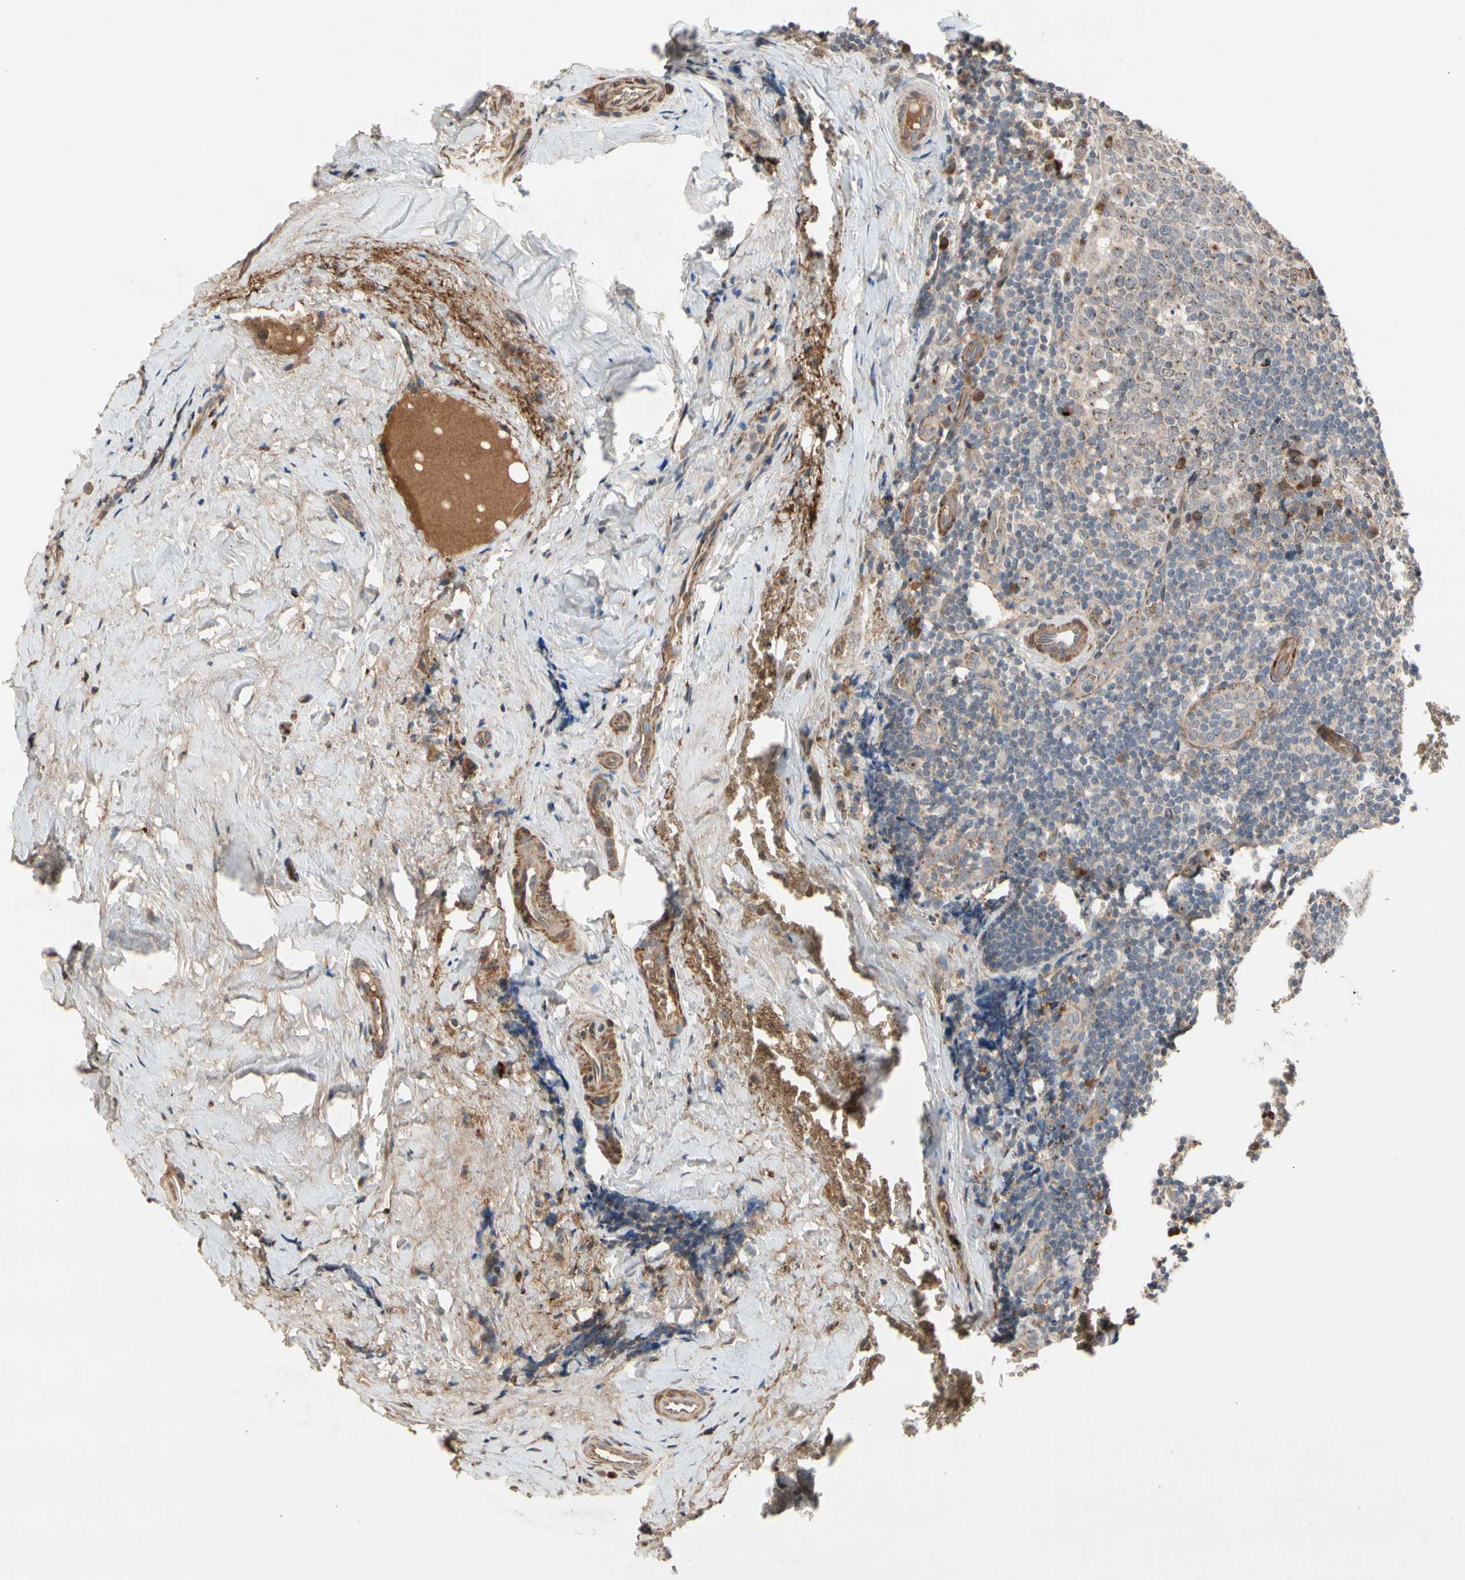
{"staining": {"intensity": "moderate", "quantity": "<25%", "location": "cytoplasmic/membranous"}, "tissue": "tonsil", "cell_type": "Germinal center cells", "image_type": "normal", "snomed": [{"axis": "morphology", "description": "Normal tissue, NOS"}, {"axis": "topography", "description": "Tonsil"}], "caption": "Protein staining shows moderate cytoplasmic/membranous expression in about <25% of germinal center cells in benign tonsil.", "gene": "GCK", "patient": {"sex": "male", "age": 31}}